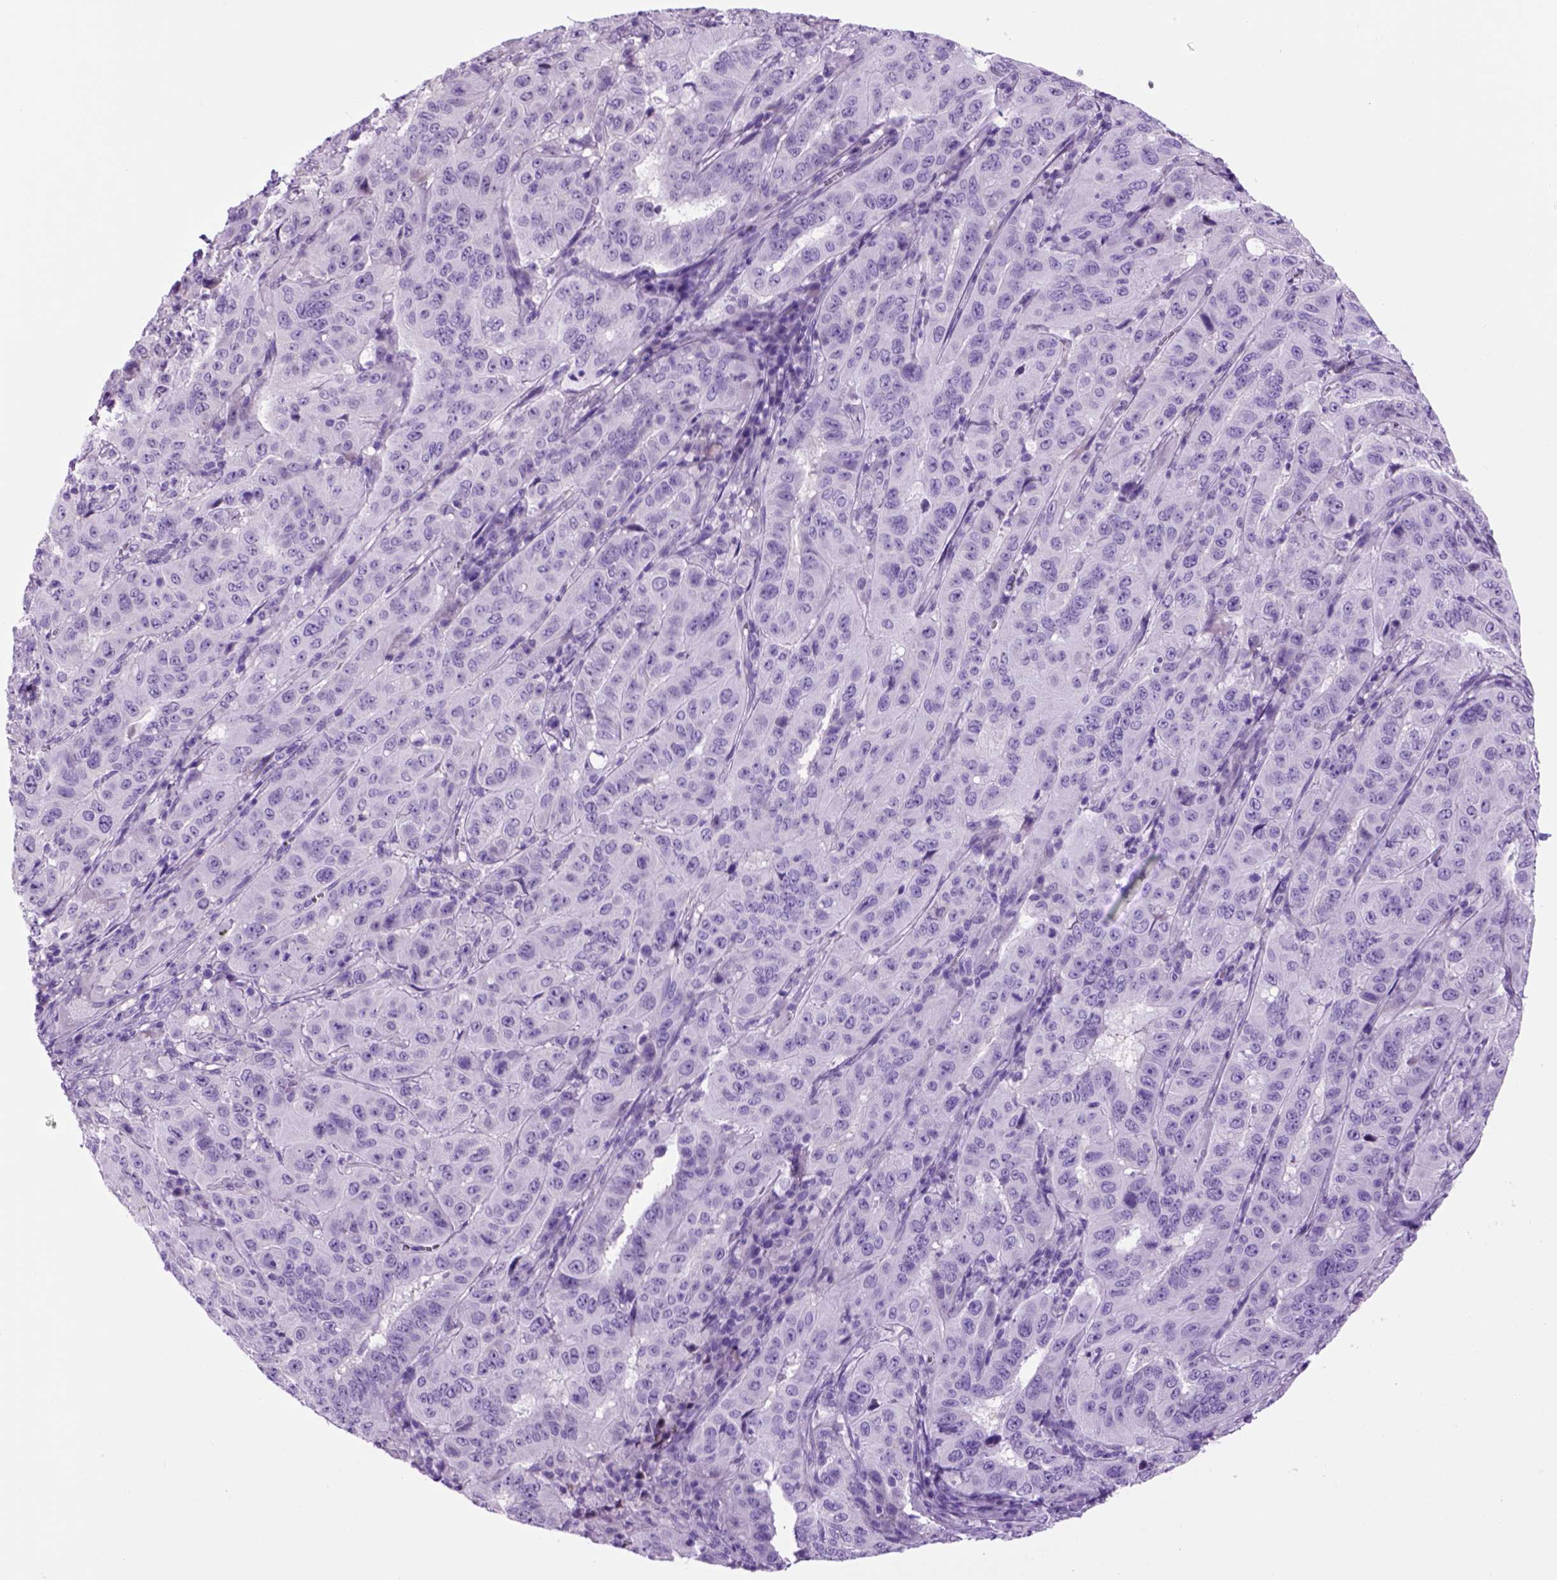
{"staining": {"intensity": "negative", "quantity": "none", "location": "none"}, "tissue": "pancreatic cancer", "cell_type": "Tumor cells", "image_type": "cancer", "snomed": [{"axis": "morphology", "description": "Adenocarcinoma, NOS"}, {"axis": "topography", "description": "Pancreas"}], "caption": "Immunohistochemical staining of pancreatic adenocarcinoma exhibits no significant positivity in tumor cells.", "gene": "HHIPL2", "patient": {"sex": "male", "age": 63}}